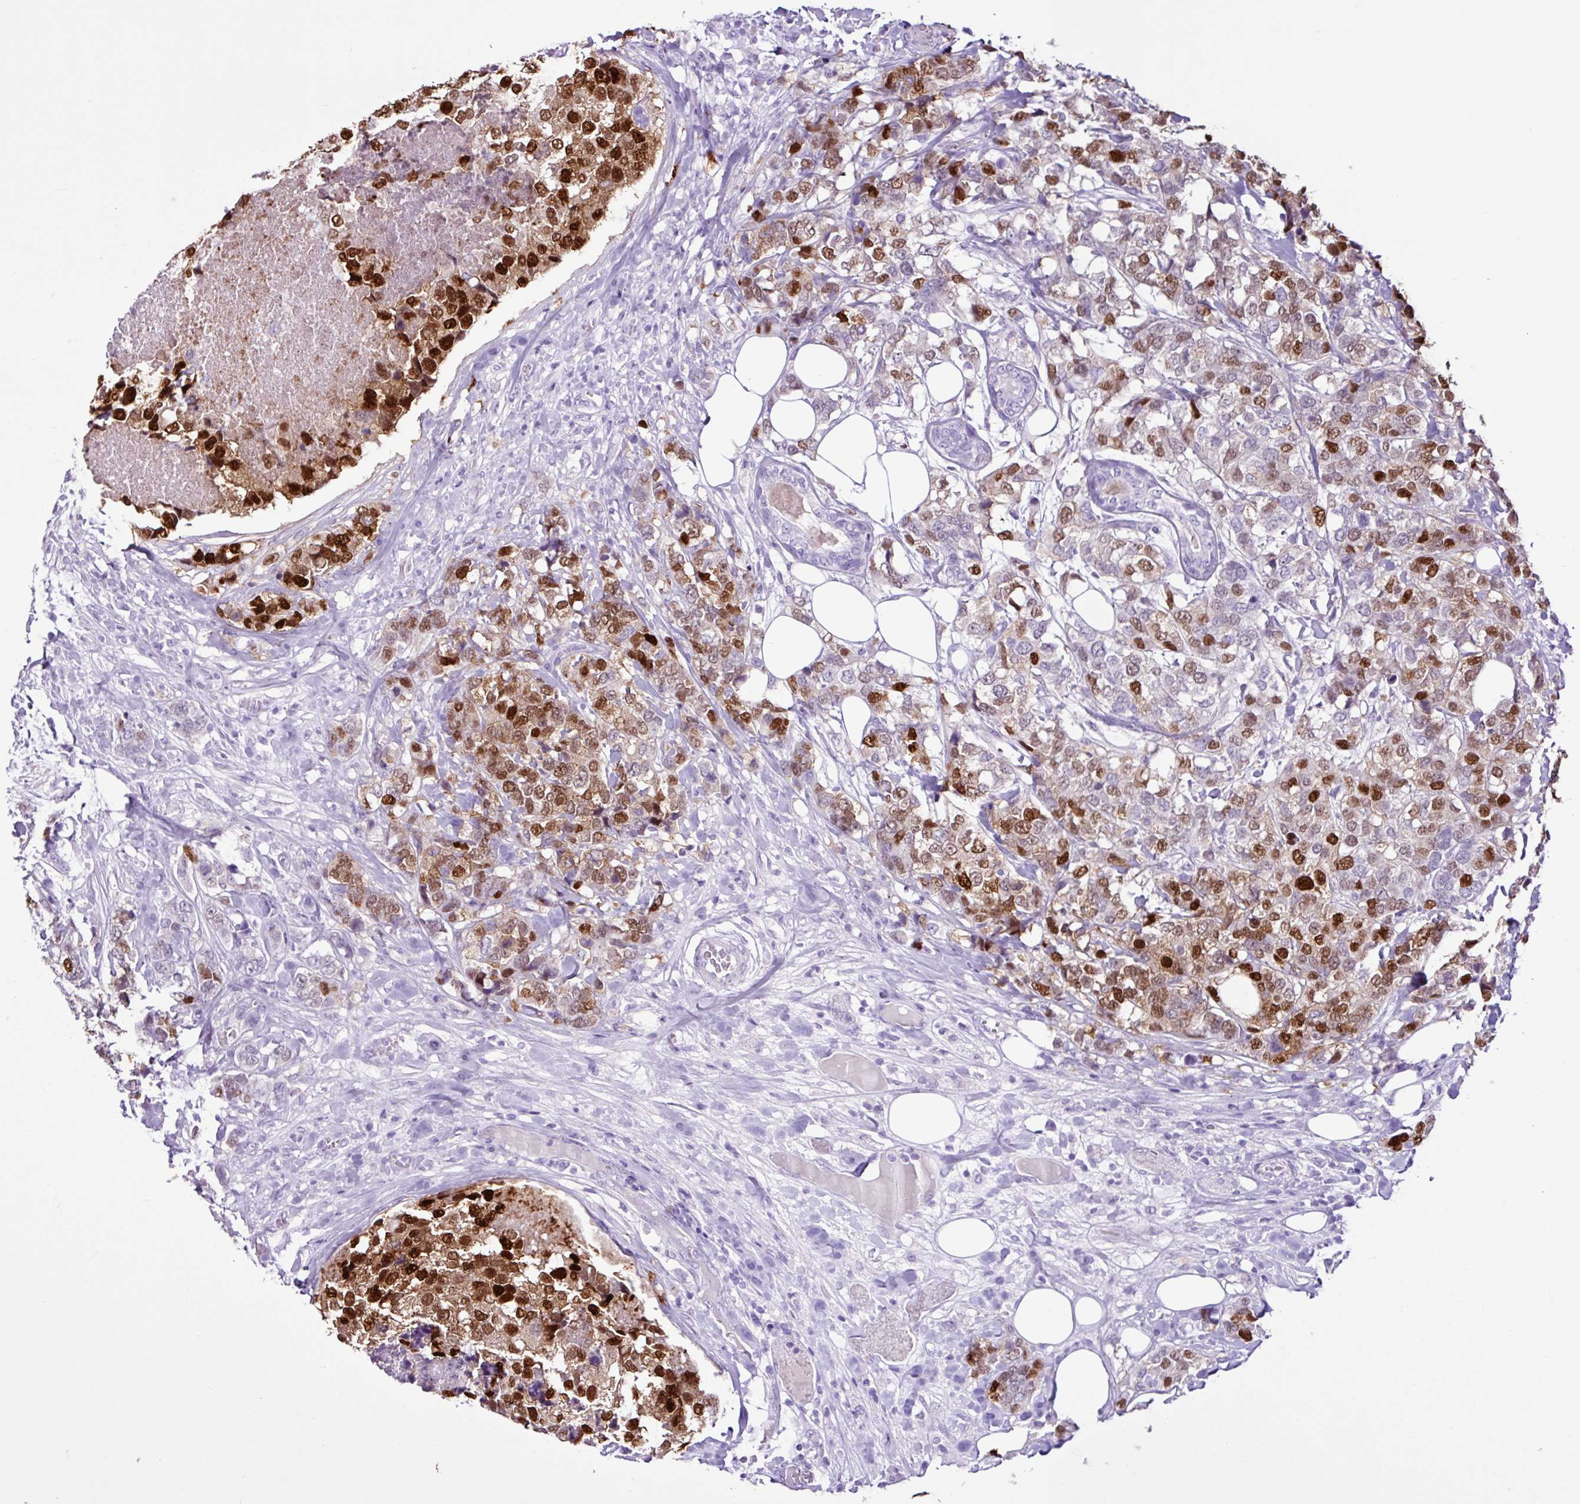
{"staining": {"intensity": "strong", "quantity": "25%-75%", "location": "cytoplasmic/membranous,nuclear"}, "tissue": "breast cancer", "cell_type": "Tumor cells", "image_type": "cancer", "snomed": [{"axis": "morphology", "description": "Lobular carcinoma"}, {"axis": "topography", "description": "Breast"}], "caption": "Breast lobular carcinoma stained with DAB (3,3'-diaminobenzidine) immunohistochemistry (IHC) exhibits high levels of strong cytoplasmic/membranous and nuclear positivity in about 25%-75% of tumor cells.", "gene": "PGR", "patient": {"sex": "female", "age": 59}}